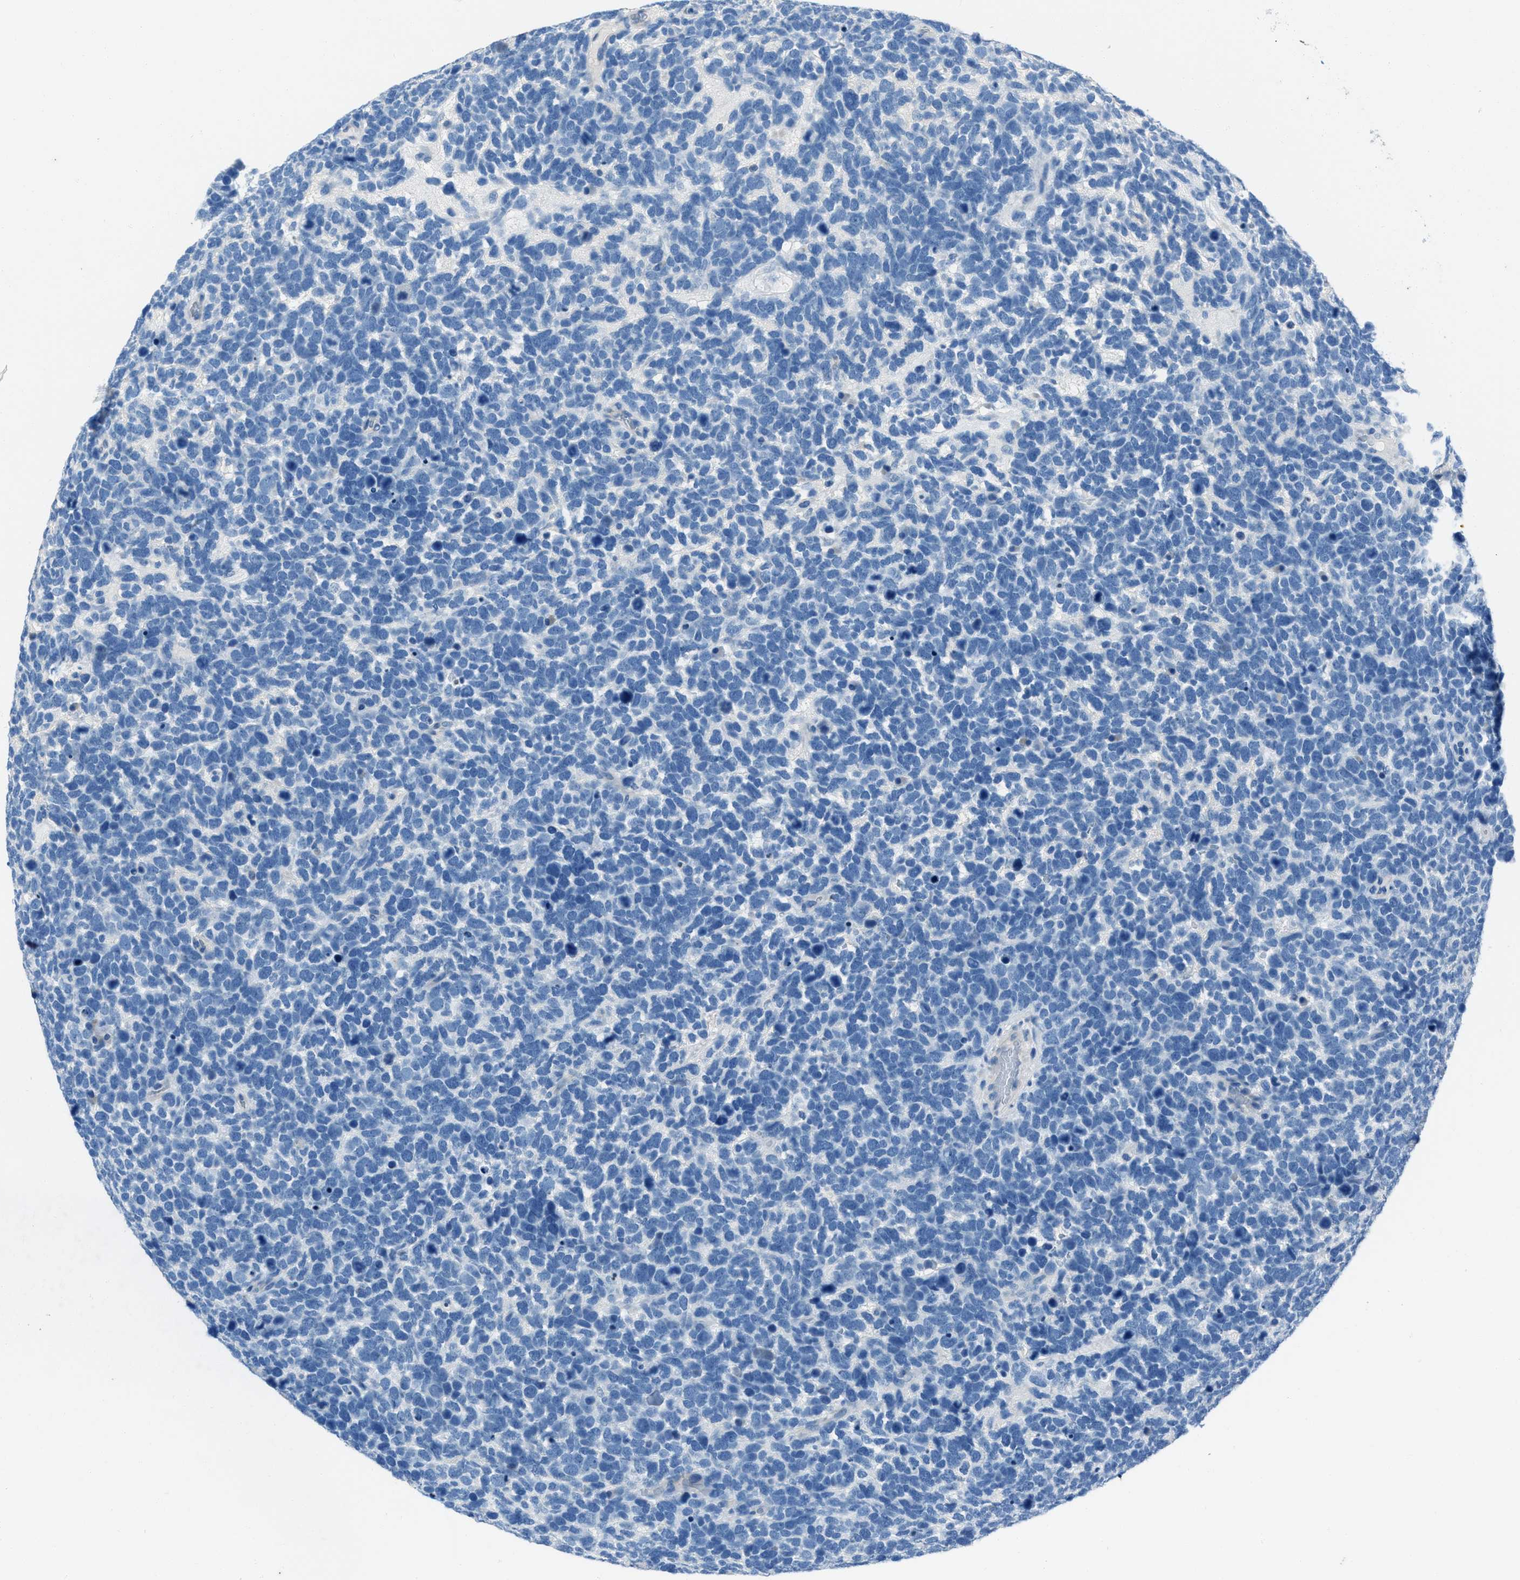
{"staining": {"intensity": "negative", "quantity": "none", "location": "none"}, "tissue": "urothelial cancer", "cell_type": "Tumor cells", "image_type": "cancer", "snomed": [{"axis": "morphology", "description": "Urothelial carcinoma, High grade"}, {"axis": "topography", "description": "Urinary bladder"}], "caption": "Tumor cells show no significant protein positivity in high-grade urothelial carcinoma.", "gene": "AMACR", "patient": {"sex": "female", "age": 82}}